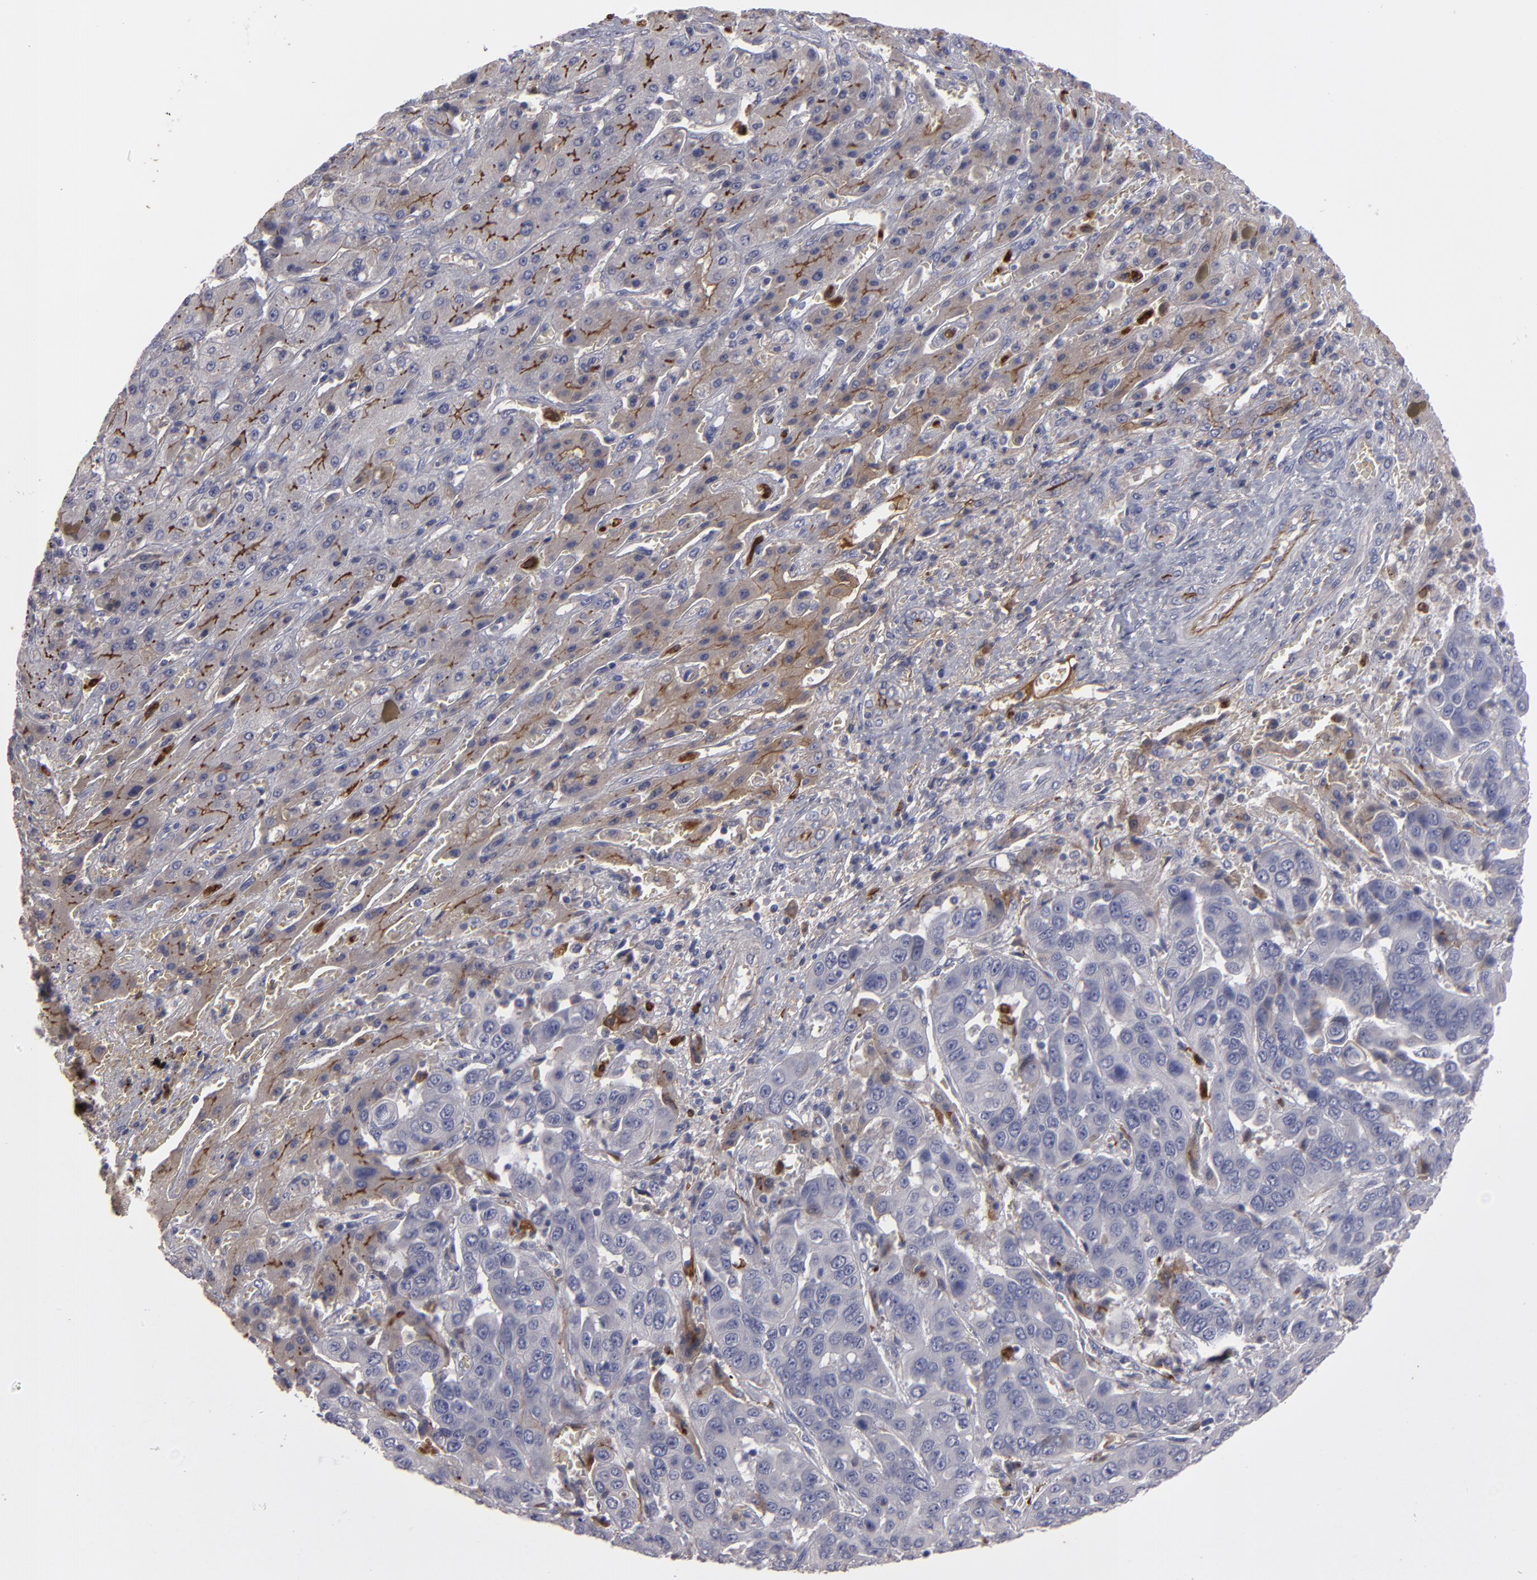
{"staining": {"intensity": "negative", "quantity": "none", "location": "none"}, "tissue": "liver cancer", "cell_type": "Tumor cells", "image_type": "cancer", "snomed": [{"axis": "morphology", "description": "Cholangiocarcinoma"}, {"axis": "topography", "description": "Liver"}], "caption": "Micrograph shows no protein expression in tumor cells of liver cholangiocarcinoma tissue. (DAB immunohistochemistry visualized using brightfield microscopy, high magnification).", "gene": "FBLN1", "patient": {"sex": "female", "age": 52}}